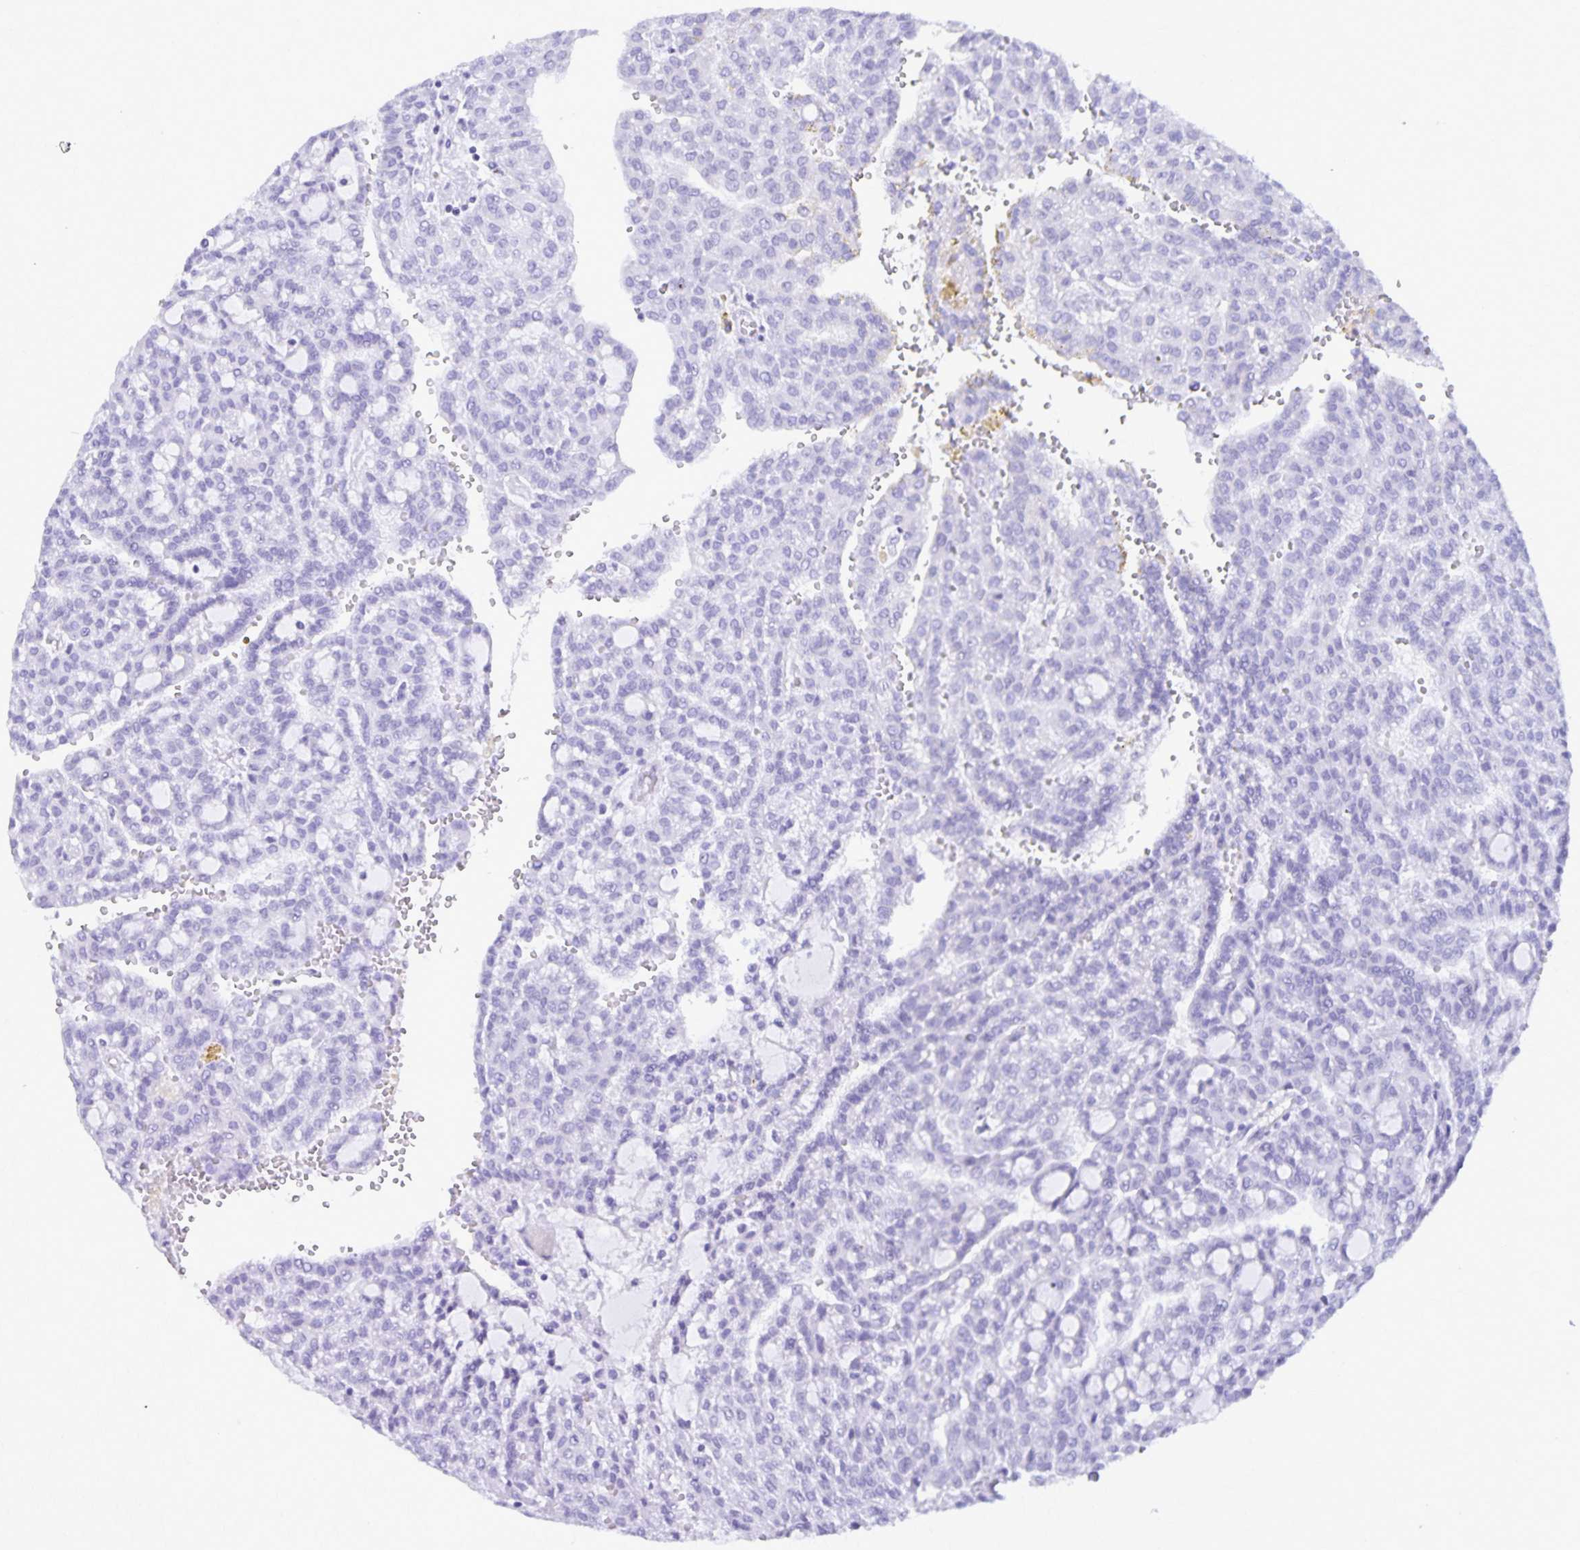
{"staining": {"intensity": "negative", "quantity": "none", "location": "none"}, "tissue": "renal cancer", "cell_type": "Tumor cells", "image_type": "cancer", "snomed": [{"axis": "morphology", "description": "Adenocarcinoma, NOS"}, {"axis": "topography", "description": "Kidney"}], "caption": "Immunohistochemistry image of human renal cancer (adenocarcinoma) stained for a protein (brown), which exhibits no expression in tumor cells.", "gene": "DEFA5", "patient": {"sex": "male", "age": 63}}